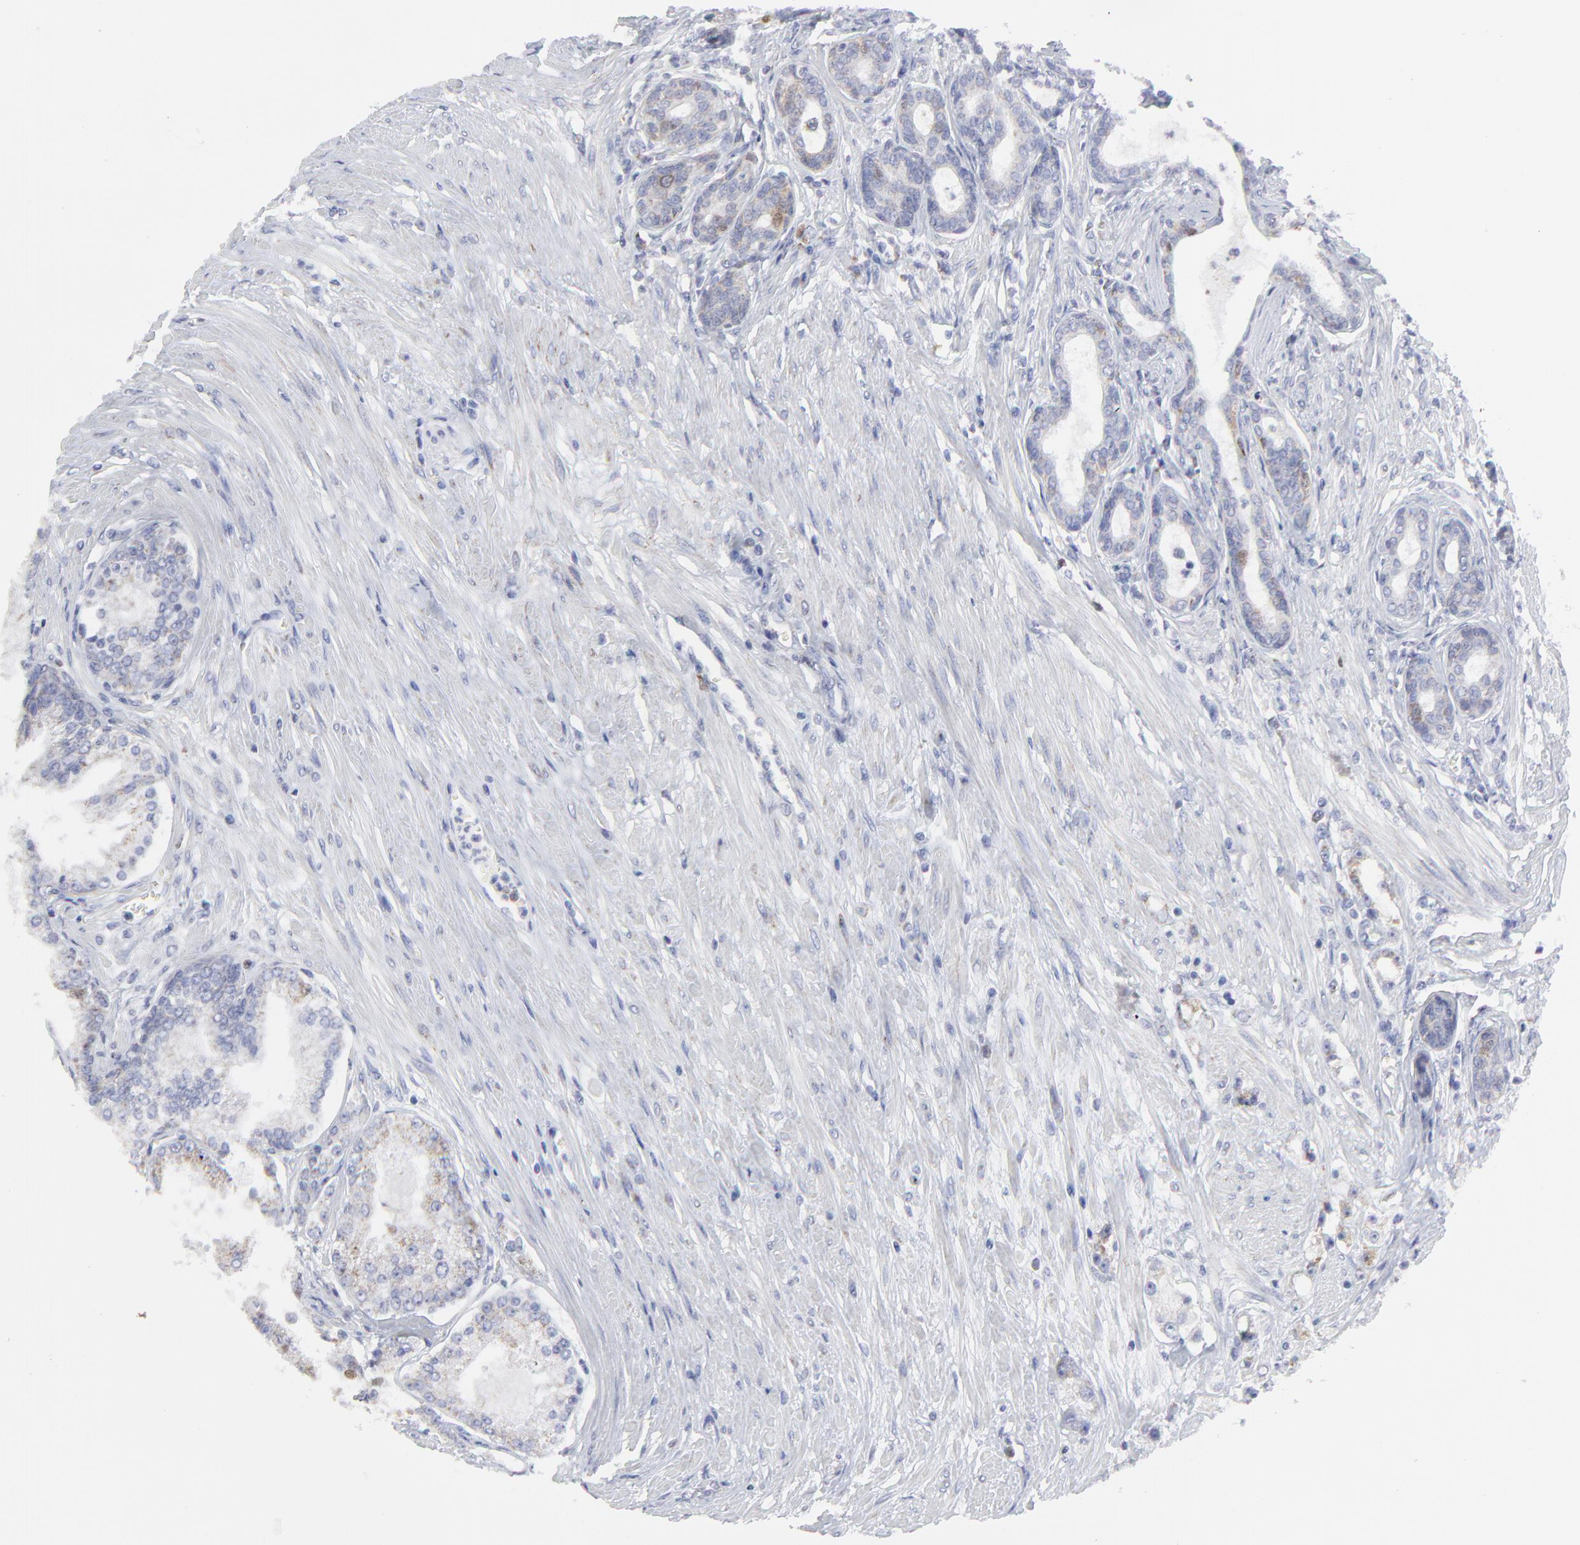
{"staining": {"intensity": "weak", "quantity": "25%-75%", "location": "cytoplasmic/membranous"}, "tissue": "prostate cancer", "cell_type": "Tumor cells", "image_type": "cancer", "snomed": [{"axis": "morphology", "description": "Adenocarcinoma, Medium grade"}, {"axis": "topography", "description": "Prostate"}], "caption": "Human prostate medium-grade adenocarcinoma stained with a protein marker displays weak staining in tumor cells.", "gene": "NCAPH", "patient": {"sex": "male", "age": 72}}